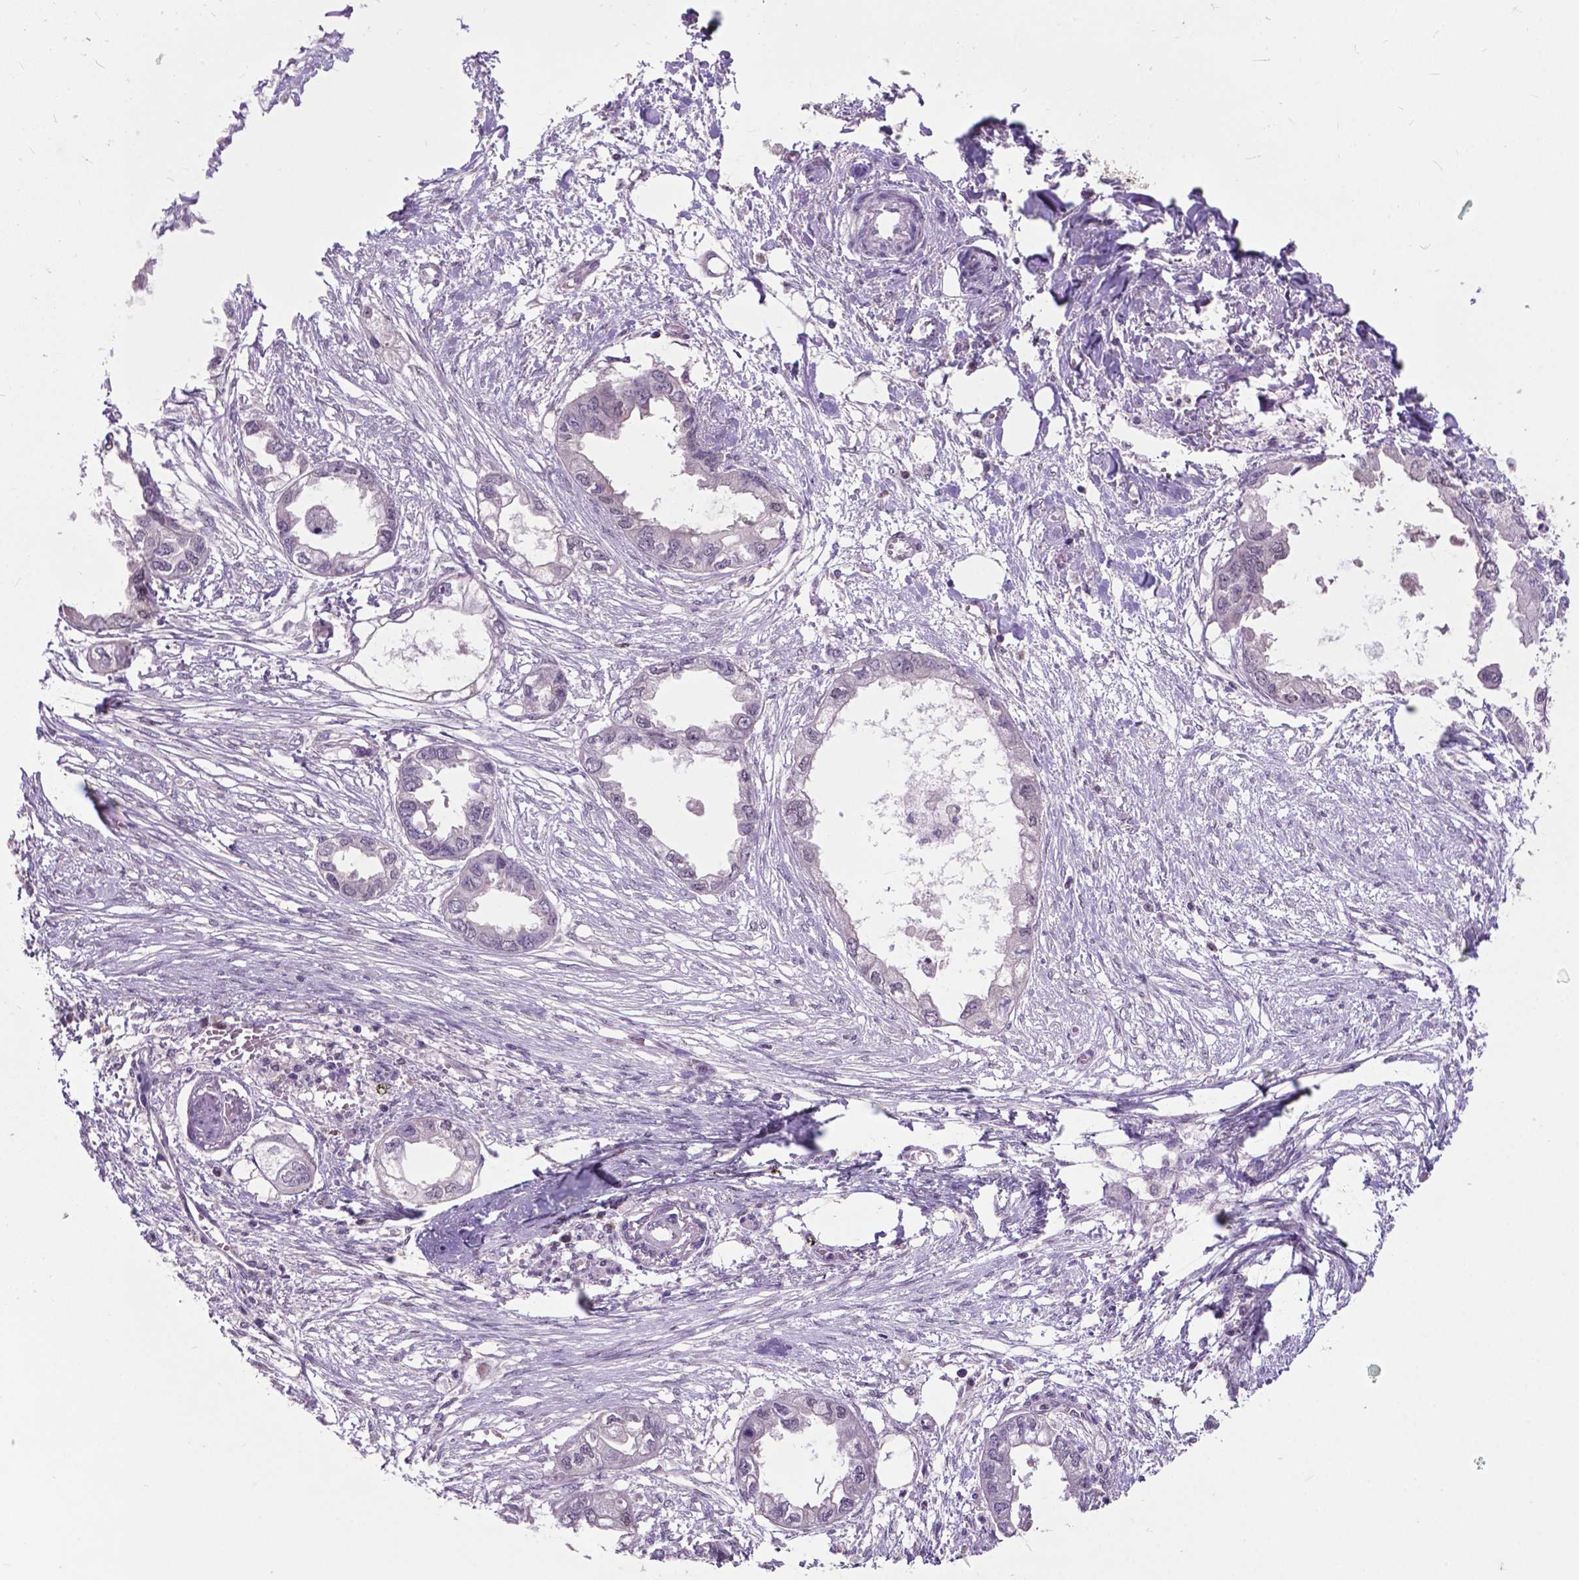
{"staining": {"intensity": "negative", "quantity": "none", "location": "none"}, "tissue": "endometrial cancer", "cell_type": "Tumor cells", "image_type": "cancer", "snomed": [{"axis": "morphology", "description": "Adenocarcinoma, NOS"}, {"axis": "morphology", "description": "Adenocarcinoma, metastatic, NOS"}, {"axis": "topography", "description": "Adipose tissue"}, {"axis": "topography", "description": "Endometrium"}], "caption": "IHC histopathology image of neoplastic tissue: human adenocarcinoma (endometrial) stained with DAB (3,3'-diaminobenzidine) reveals no significant protein positivity in tumor cells. (IHC, brightfield microscopy, high magnification).", "gene": "FAF1", "patient": {"sex": "female", "age": 67}}